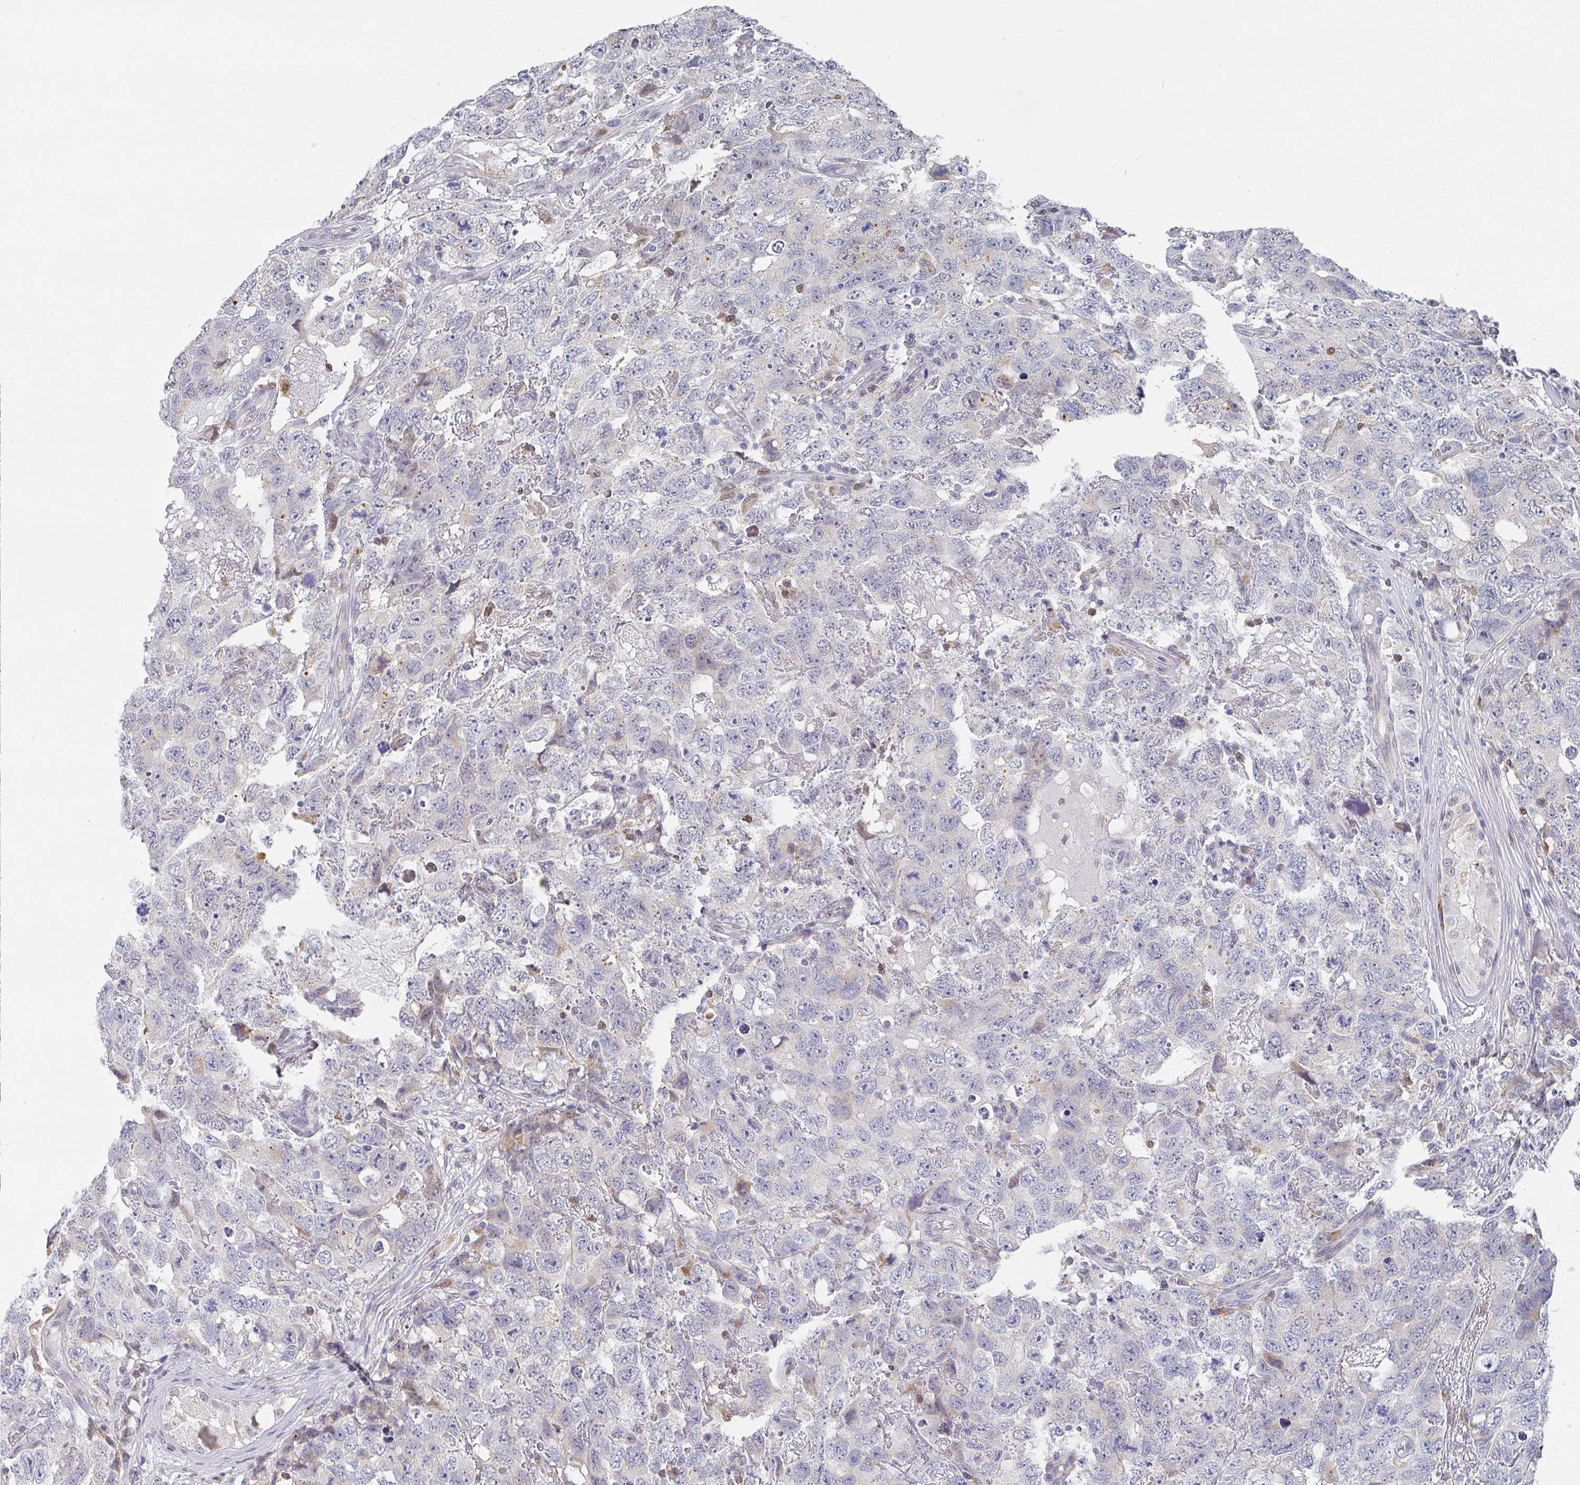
{"staining": {"intensity": "negative", "quantity": "none", "location": "none"}, "tissue": "testis cancer", "cell_type": "Tumor cells", "image_type": "cancer", "snomed": [{"axis": "morphology", "description": "Carcinoma, Embryonal, NOS"}, {"axis": "topography", "description": "Testis"}], "caption": "Immunohistochemical staining of testis embryonal carcinoma shows no significant positivity in tumor cells.", "gene": "NCF1", "patient": {"sex": "male", "age": 22}}